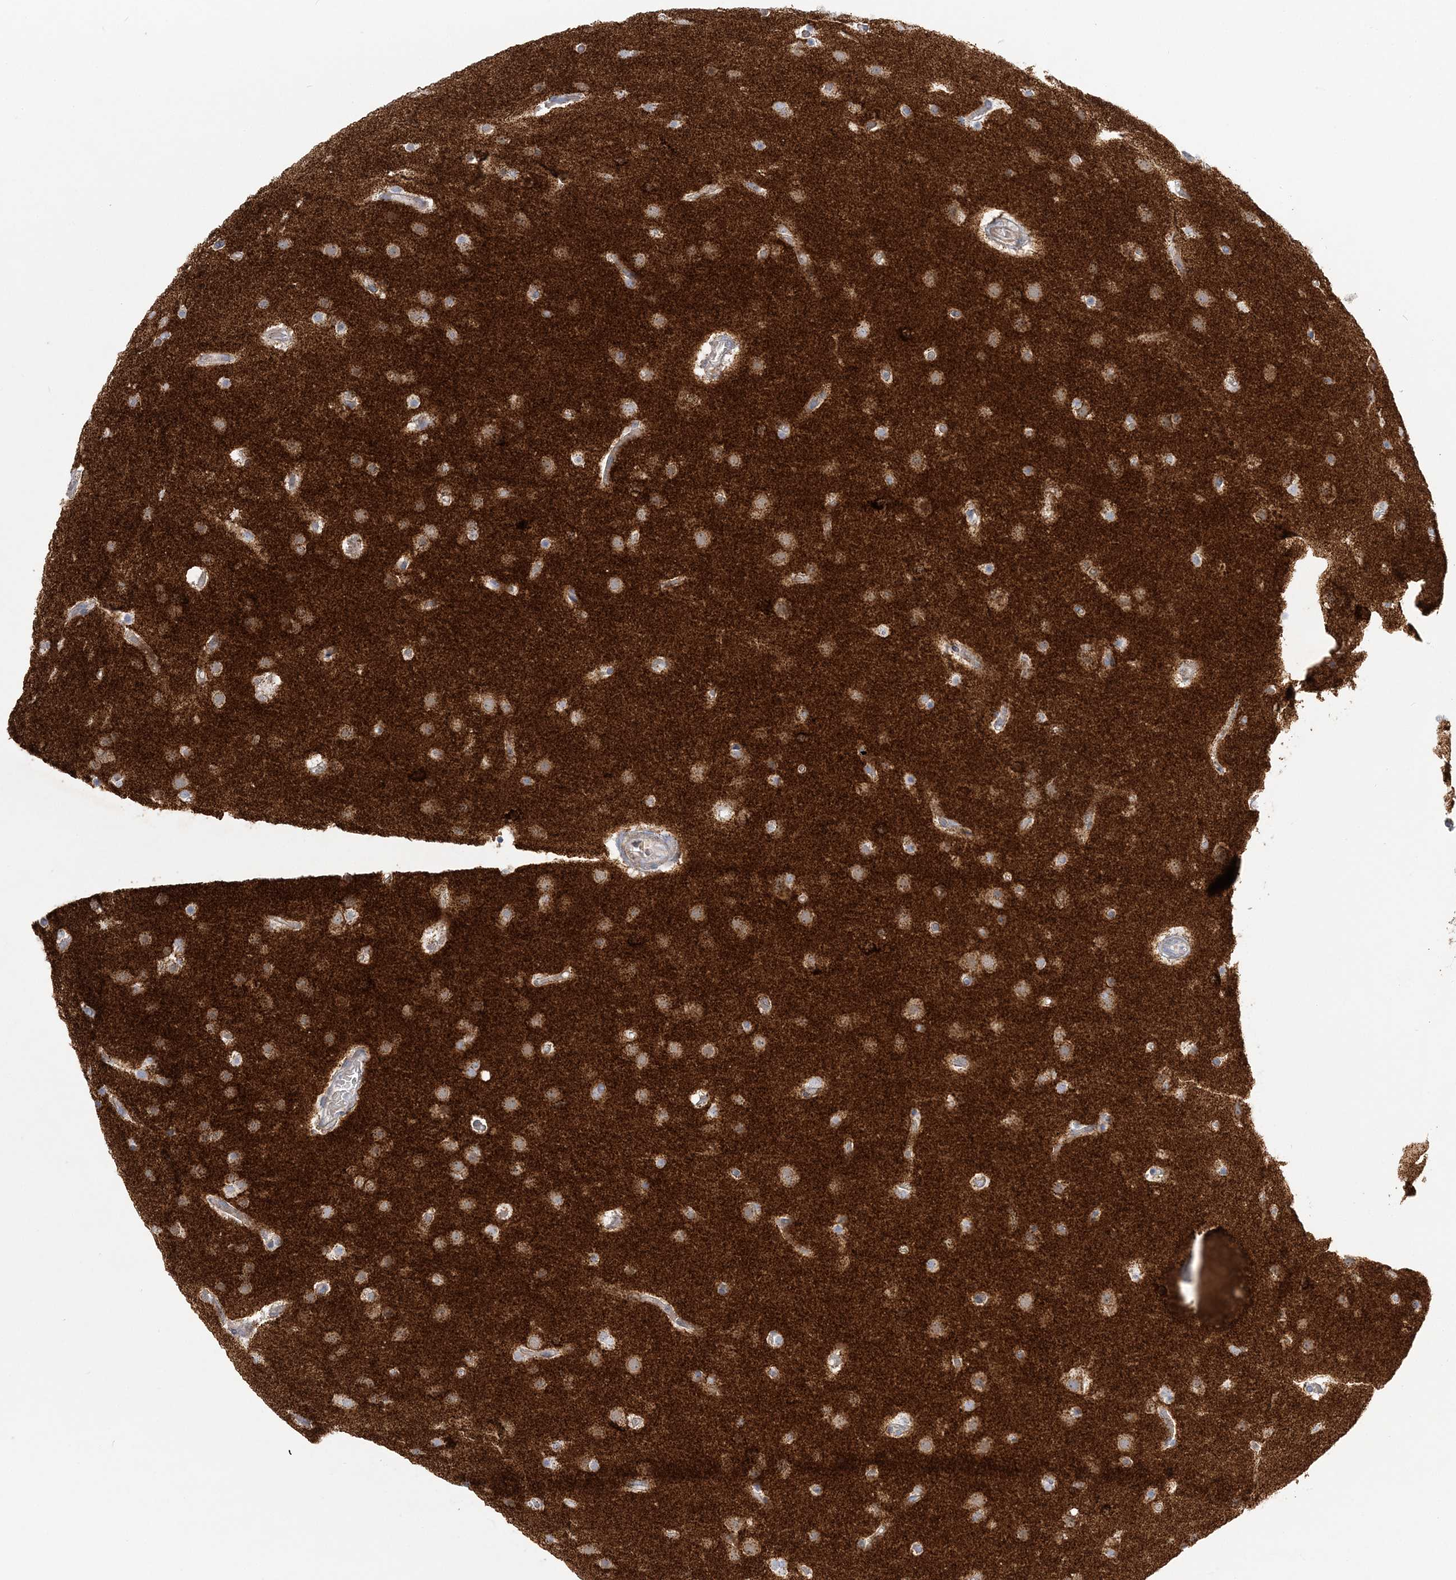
{"staining": {"intensity": "moderate", "quantity": "25%-75%", "location": "cytoplasmic/membranous"}, "tissue": "glioma", "cell_type": "Tumor cells", "image_type": "cancer", "snomed": [{"axis": "morphology", "description": "Glioma, malignant, High grade"}, {"axis": "topography", "description": "Cerebral cortex"}], "caption": "This is an image of IHC staining of malignant glioma (high-grade), which shows moderate expression in the cytoplasmic/membranous of tumor cells.", "gene": "TBC1D14", "patient": {"sex": "female", "age": 36}}